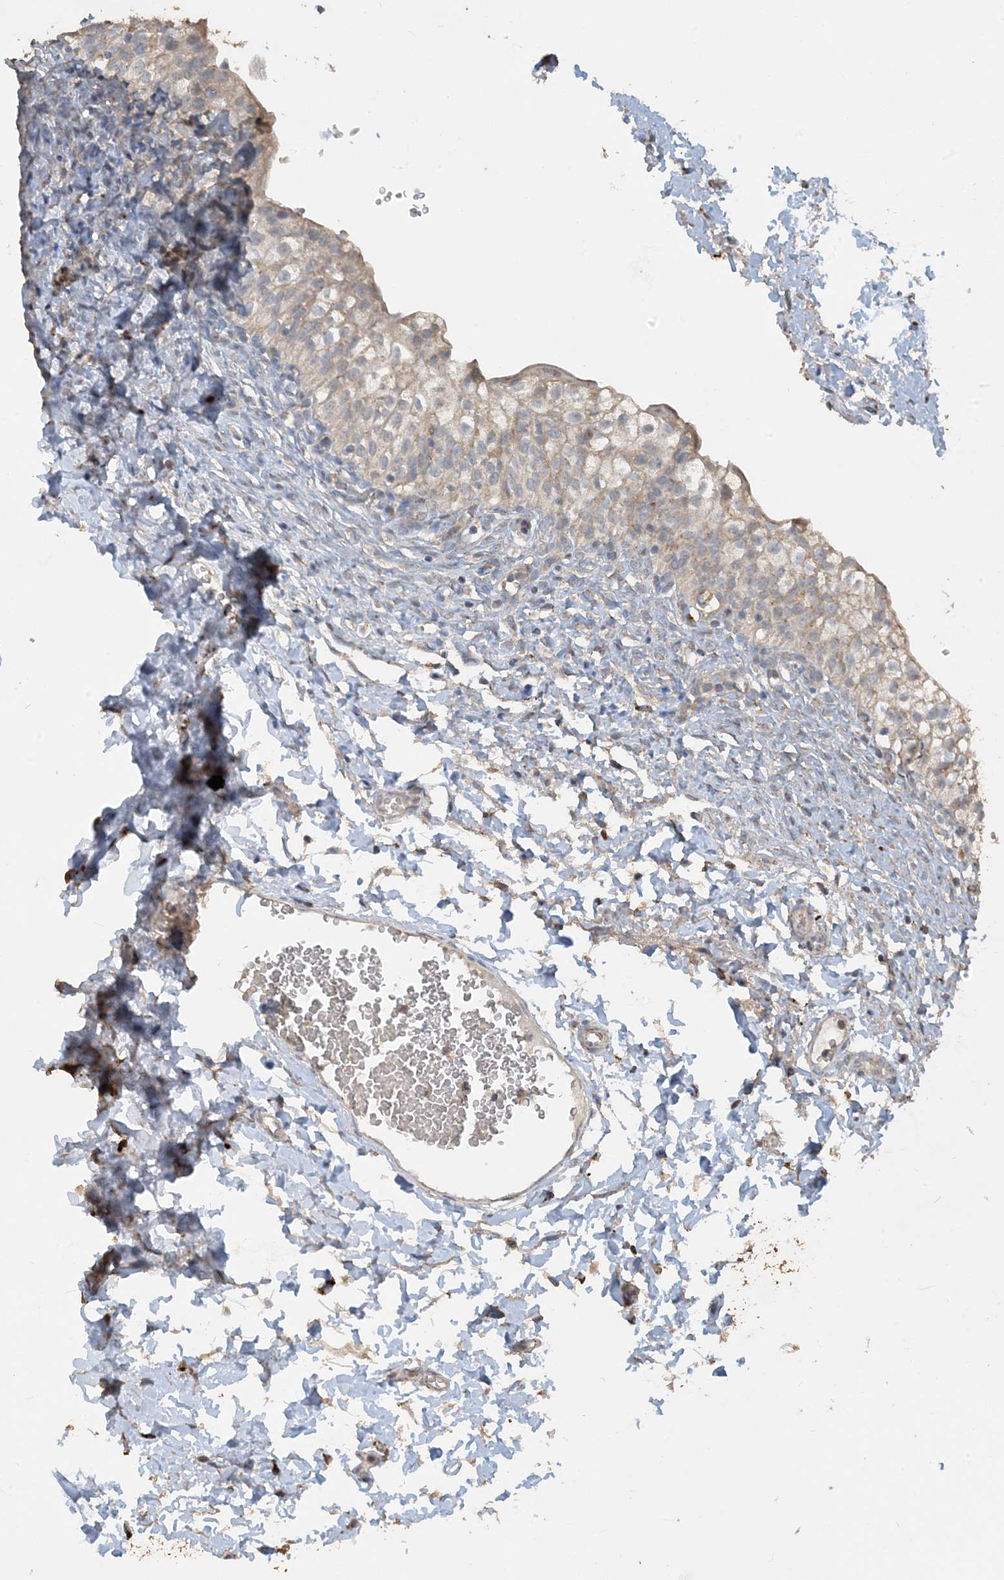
{"staining": {"intensity": "weak", "quantity": "25%-75%", "location": "cytoplasmic/membranous,nuclear"}, "tissue": "urinary bladder", "cell_type": "Urothelial cells", "image_type": "normal", "snomed": [{"axis": "morphology", "description": "Normal tissue, NOS"}, {"axis": "topography", "description": "Urinary bladder"}], "caption": "Protein staining by immunohistochemistry exhibits weak cytoplasmic/membranous,nuclear expression in about 25%-75% of urothelial cells in benign urinary bladder.", "gene": "SFMBT2", "patient": {"sex": "male", "age": 55}}